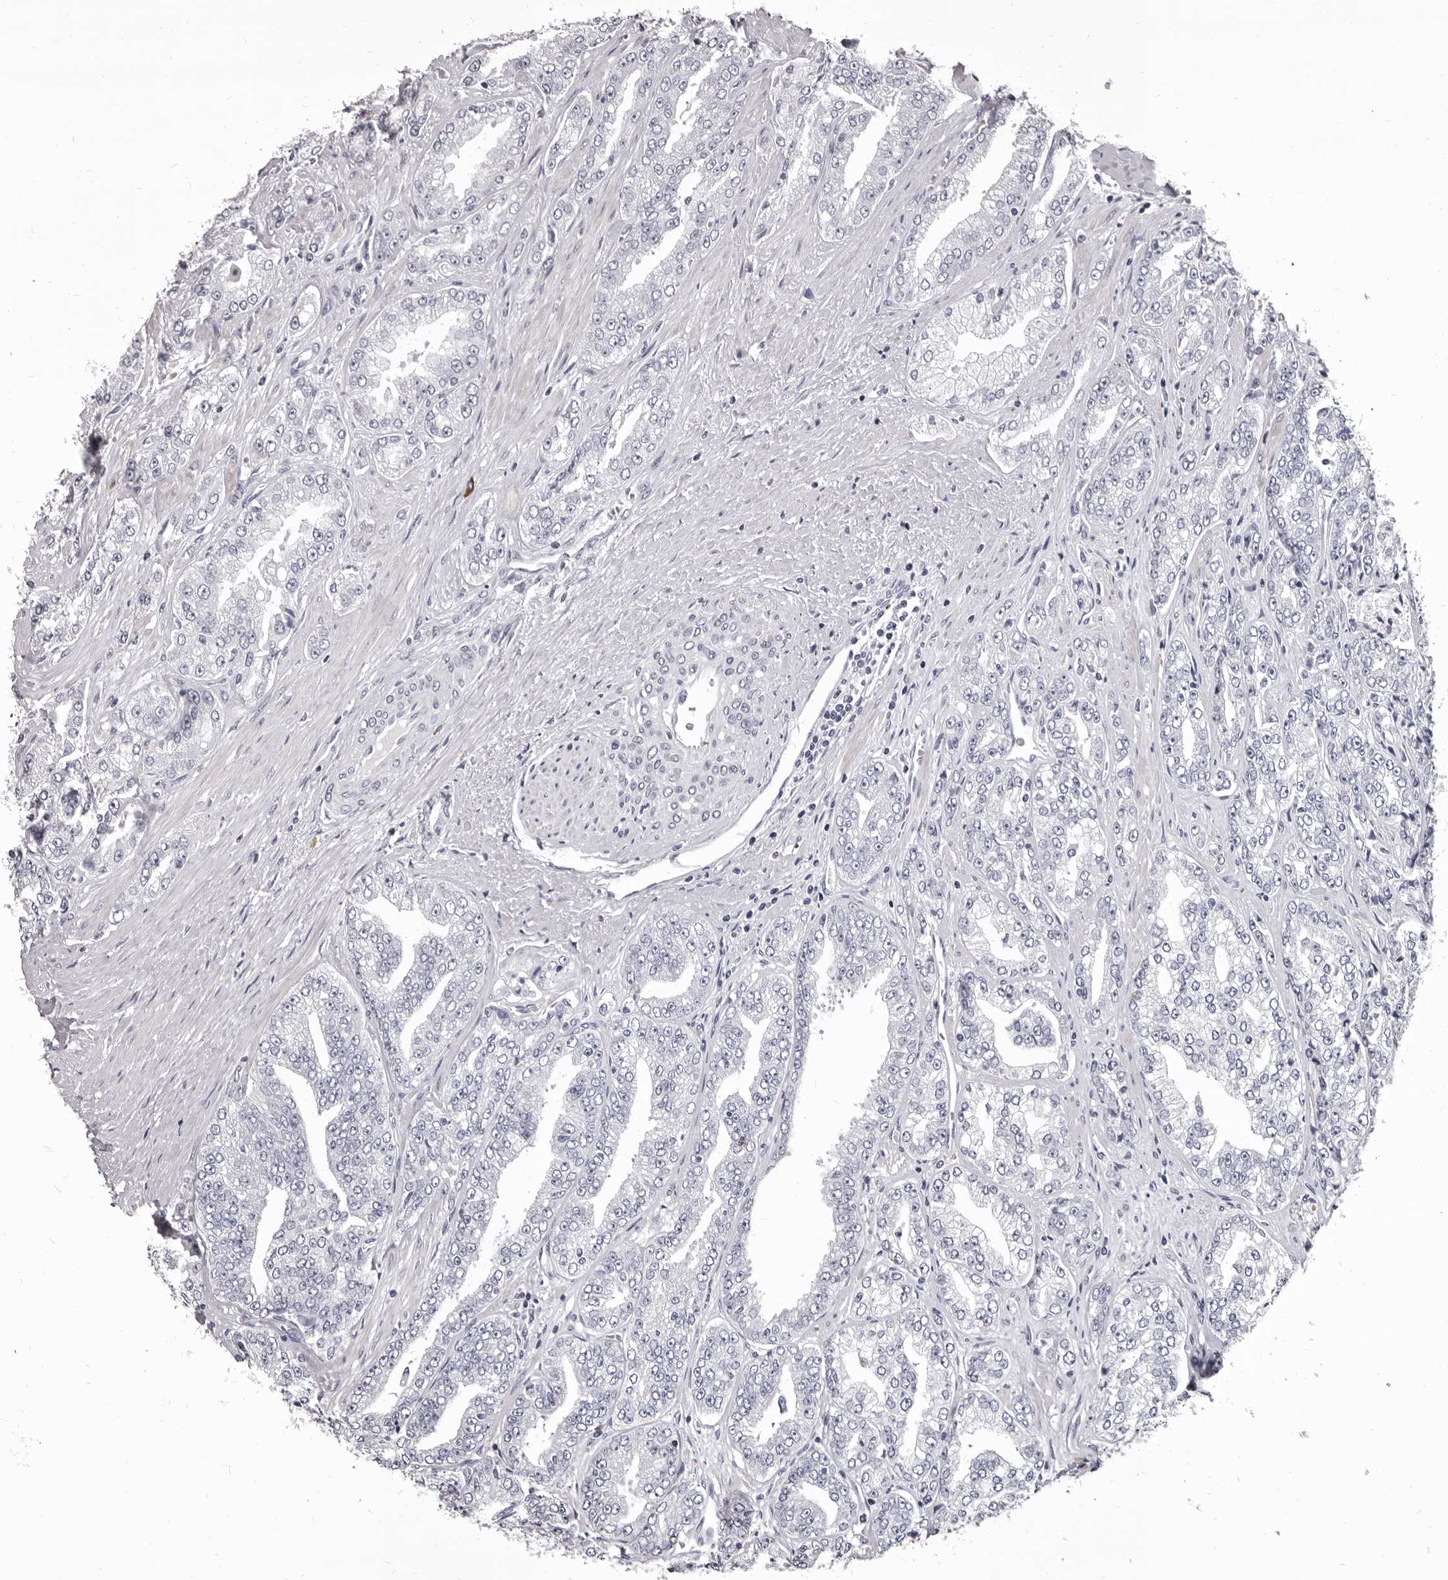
{"staining": {"intensity": "negative", "quantity": "none", "location": "none"}, "tissue": "prostate cancer", "cell_type": "Tumor cells", "image_type": "cancer", "snomed": [{"axis": "morphology", "description": "Adenocarcinoma, High grade"}, {"axis": "topography", "description": "Prostate"}], "caption": "Protein analysis of high-grade adenocarcinoma (prostate) exhibits no significant staining in tumor cells.", "gene": "GZMH", "patient": {"sex": "male", "age": 71}}